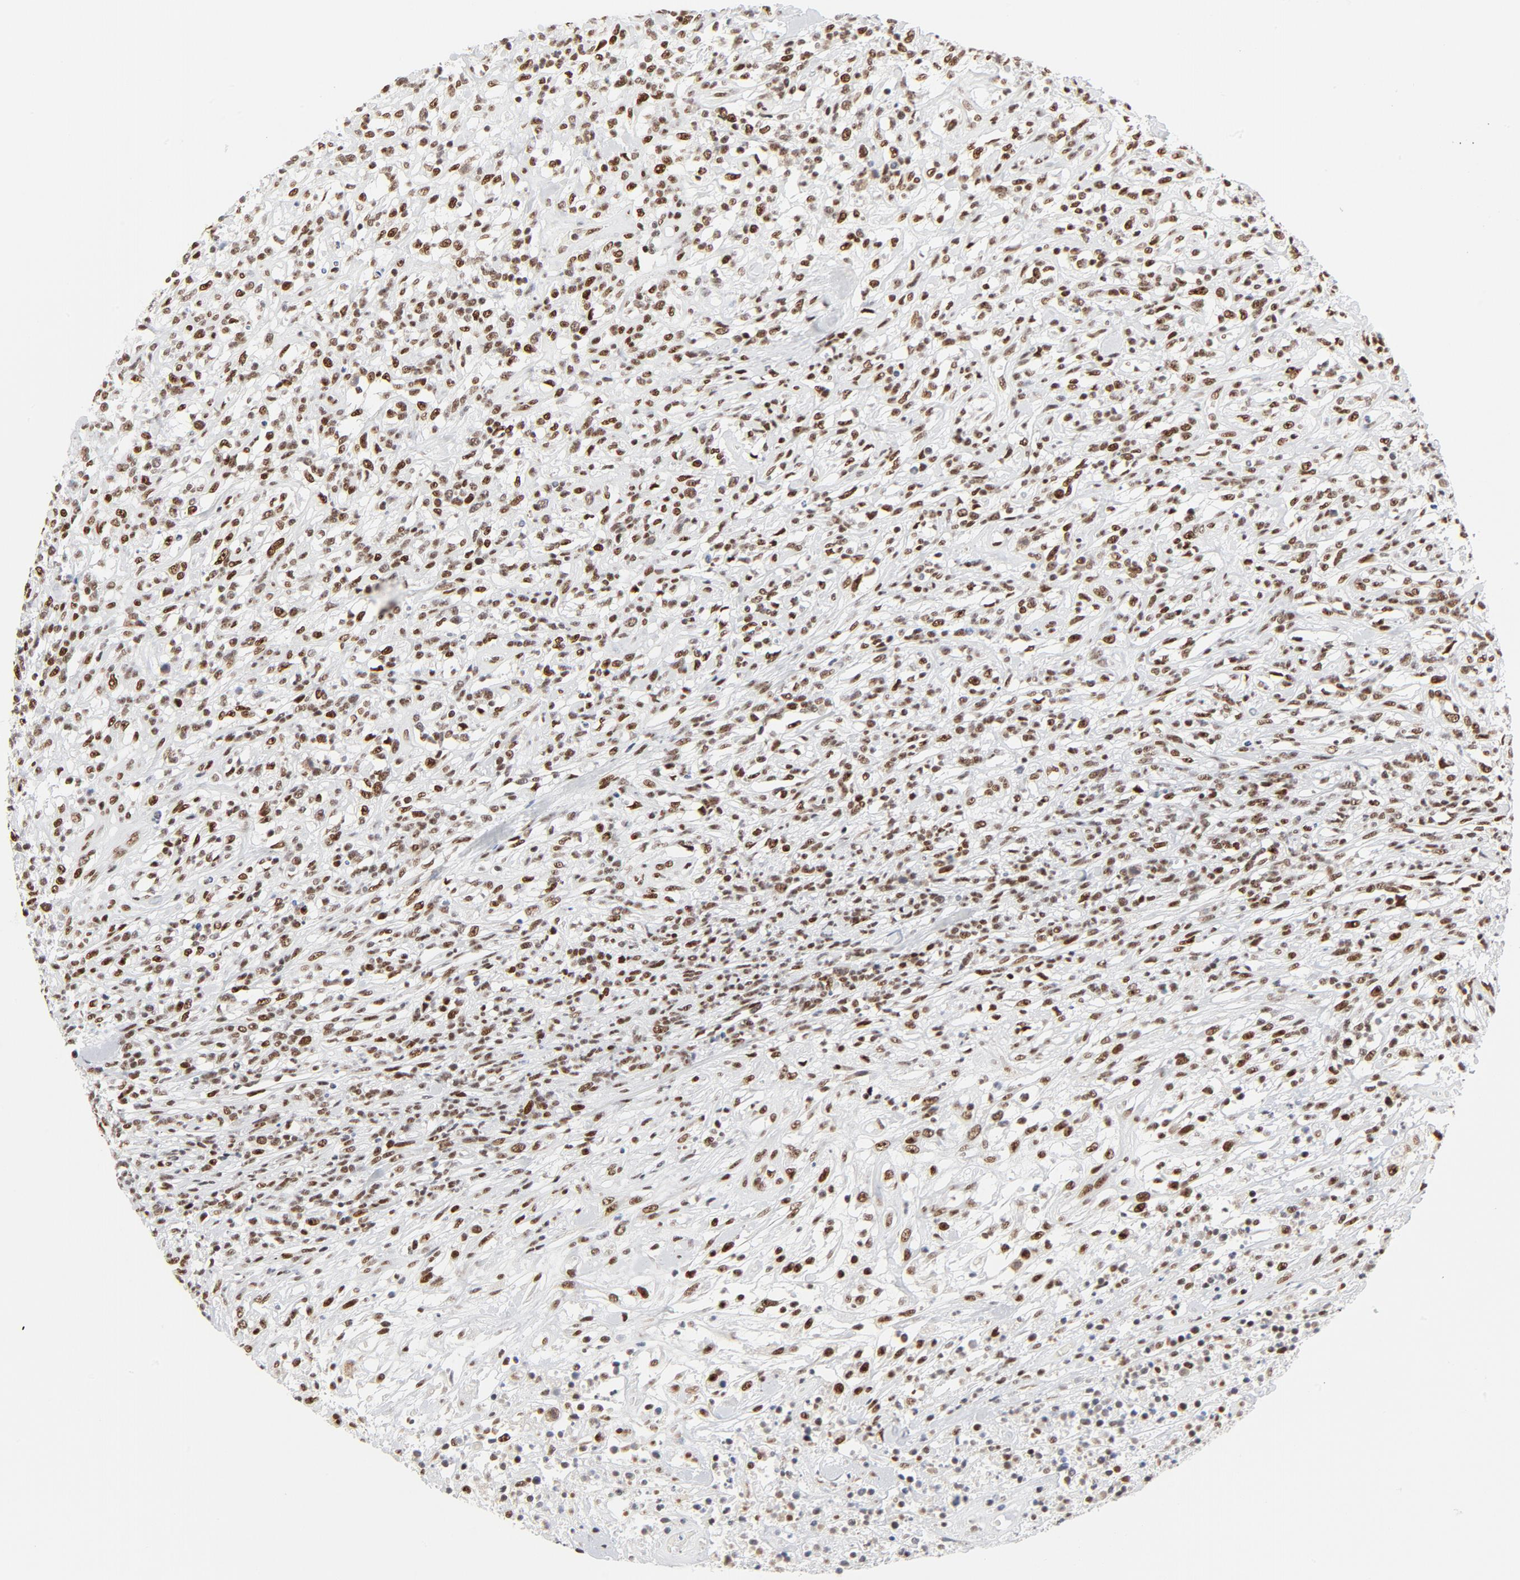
{"staining": {"intensity": "strong", "quantity": ">75%", "location": "nuclear"}, "tissue": "lymphoma", "cell_type": "Tumor cells", "image_type": "cancer", "snomed": [{"axis": "morphology", "description": "Malignant lymphoma, non-Hodgkin's type, High grade"}, {"axis": "topography", "description": "Lymph node"}], "caption": "A high-resolution image shows immunohistochemistry staining of lymphoma, which demonstrates strong nuclear positivity in about >75% of tumor cells.", "gene": "GTF2H1", "patient": {"sex": "female", "age": 73}}